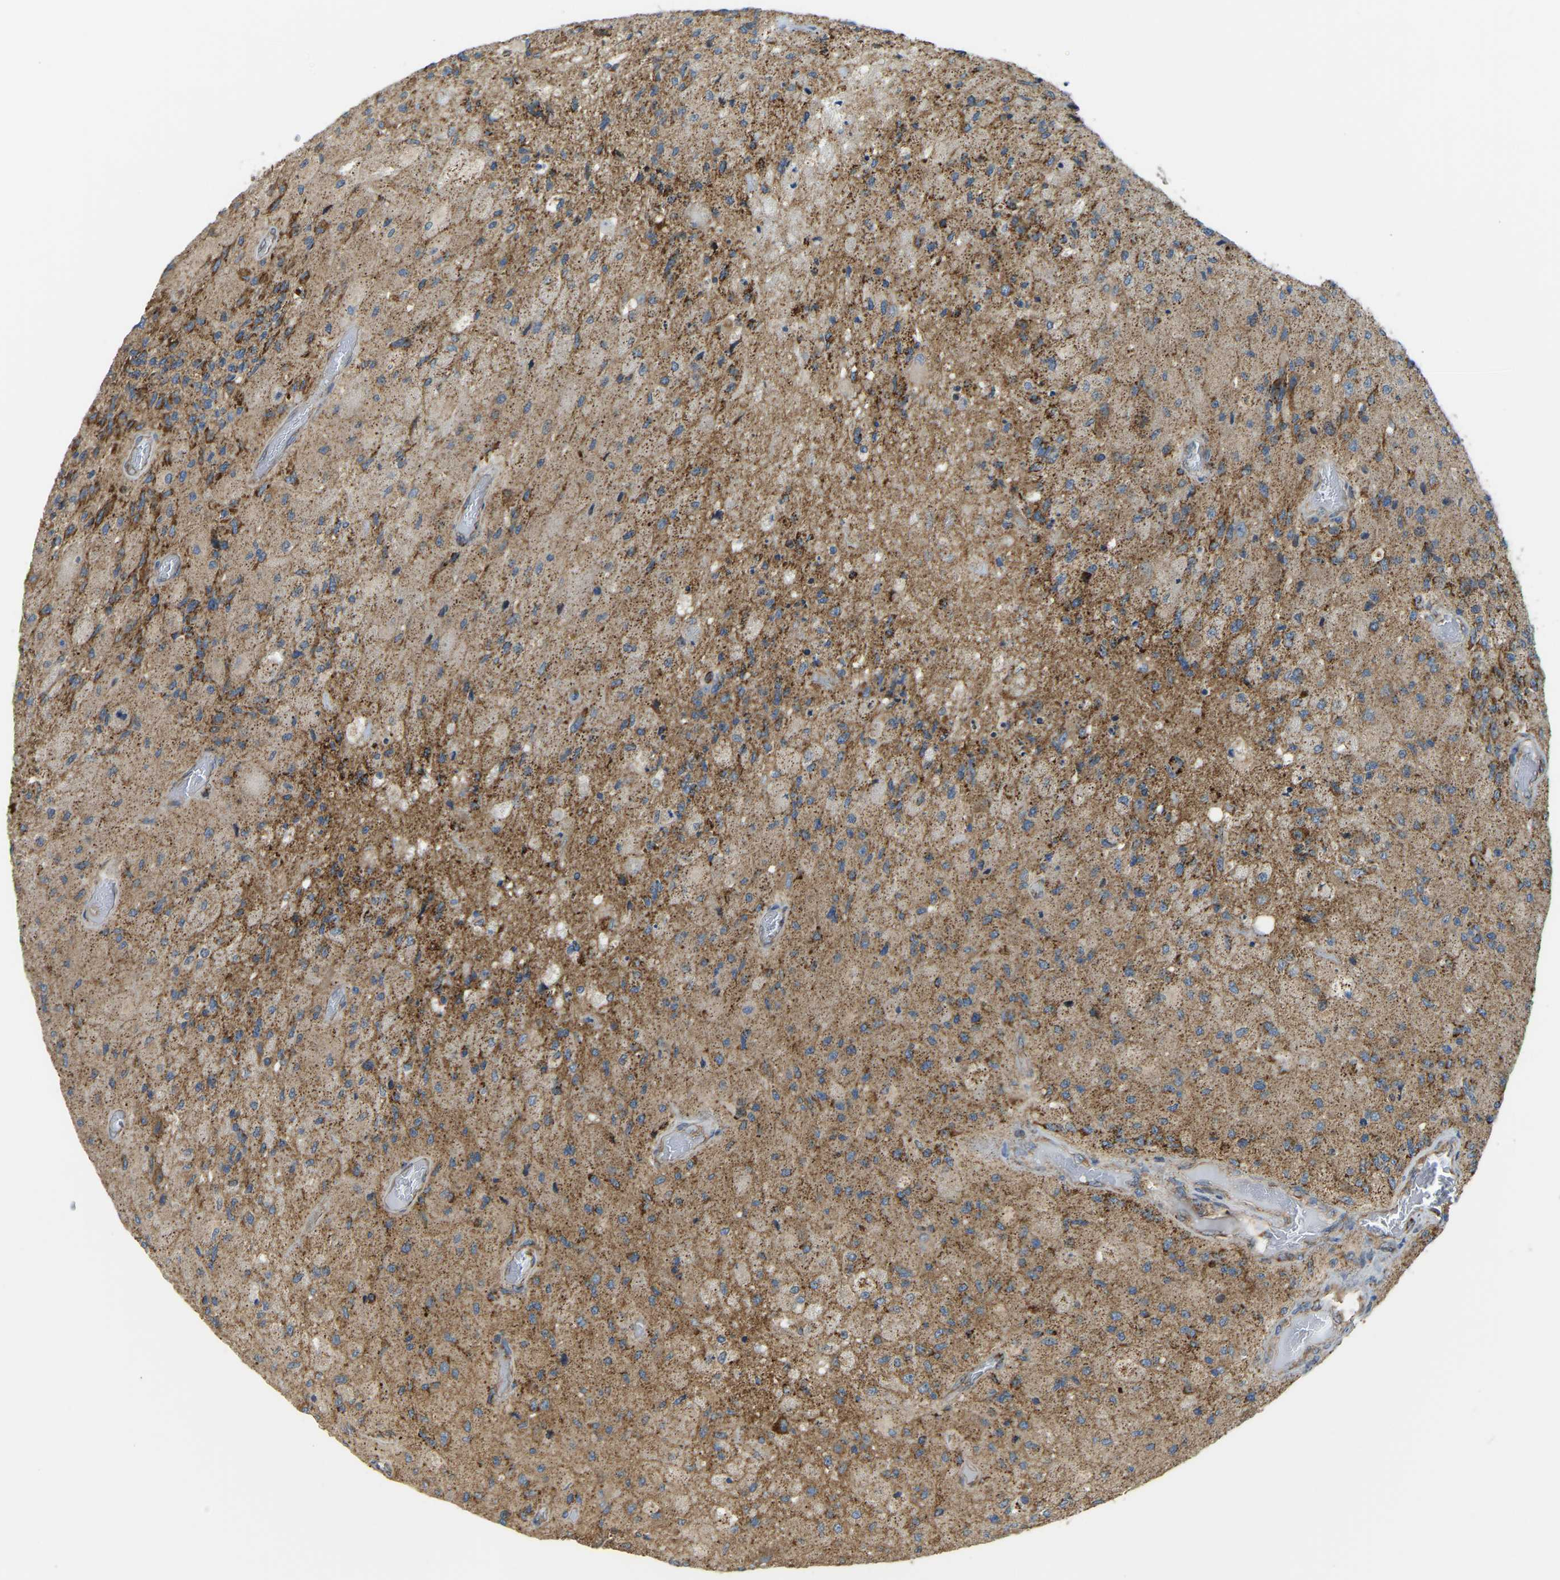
{"staining": {"intensity": "moderate", "quantity": ">75%", "location": "cytoplasmic/membranous"}, "tissue": "glioma", "cell_type": "Tumor cells", "image_type": "cancer", "snomed": [{"axis": "morphology", "description": "Normal tissue, NOS"}, {"axis": "morphology", "description": "Glioma, malignant, High grade"}, {"axis": "topography", "description": "Cerebral cortex"}], "caption": "About >75% of tumor cells in high-grade glioma (malignant) display moderate cytoplasmic/membranous protein positivity as visualized by brown immunohistochemical staining.", "gene": "PSMD7", "patient": {"sex": "male", "age": 77}}